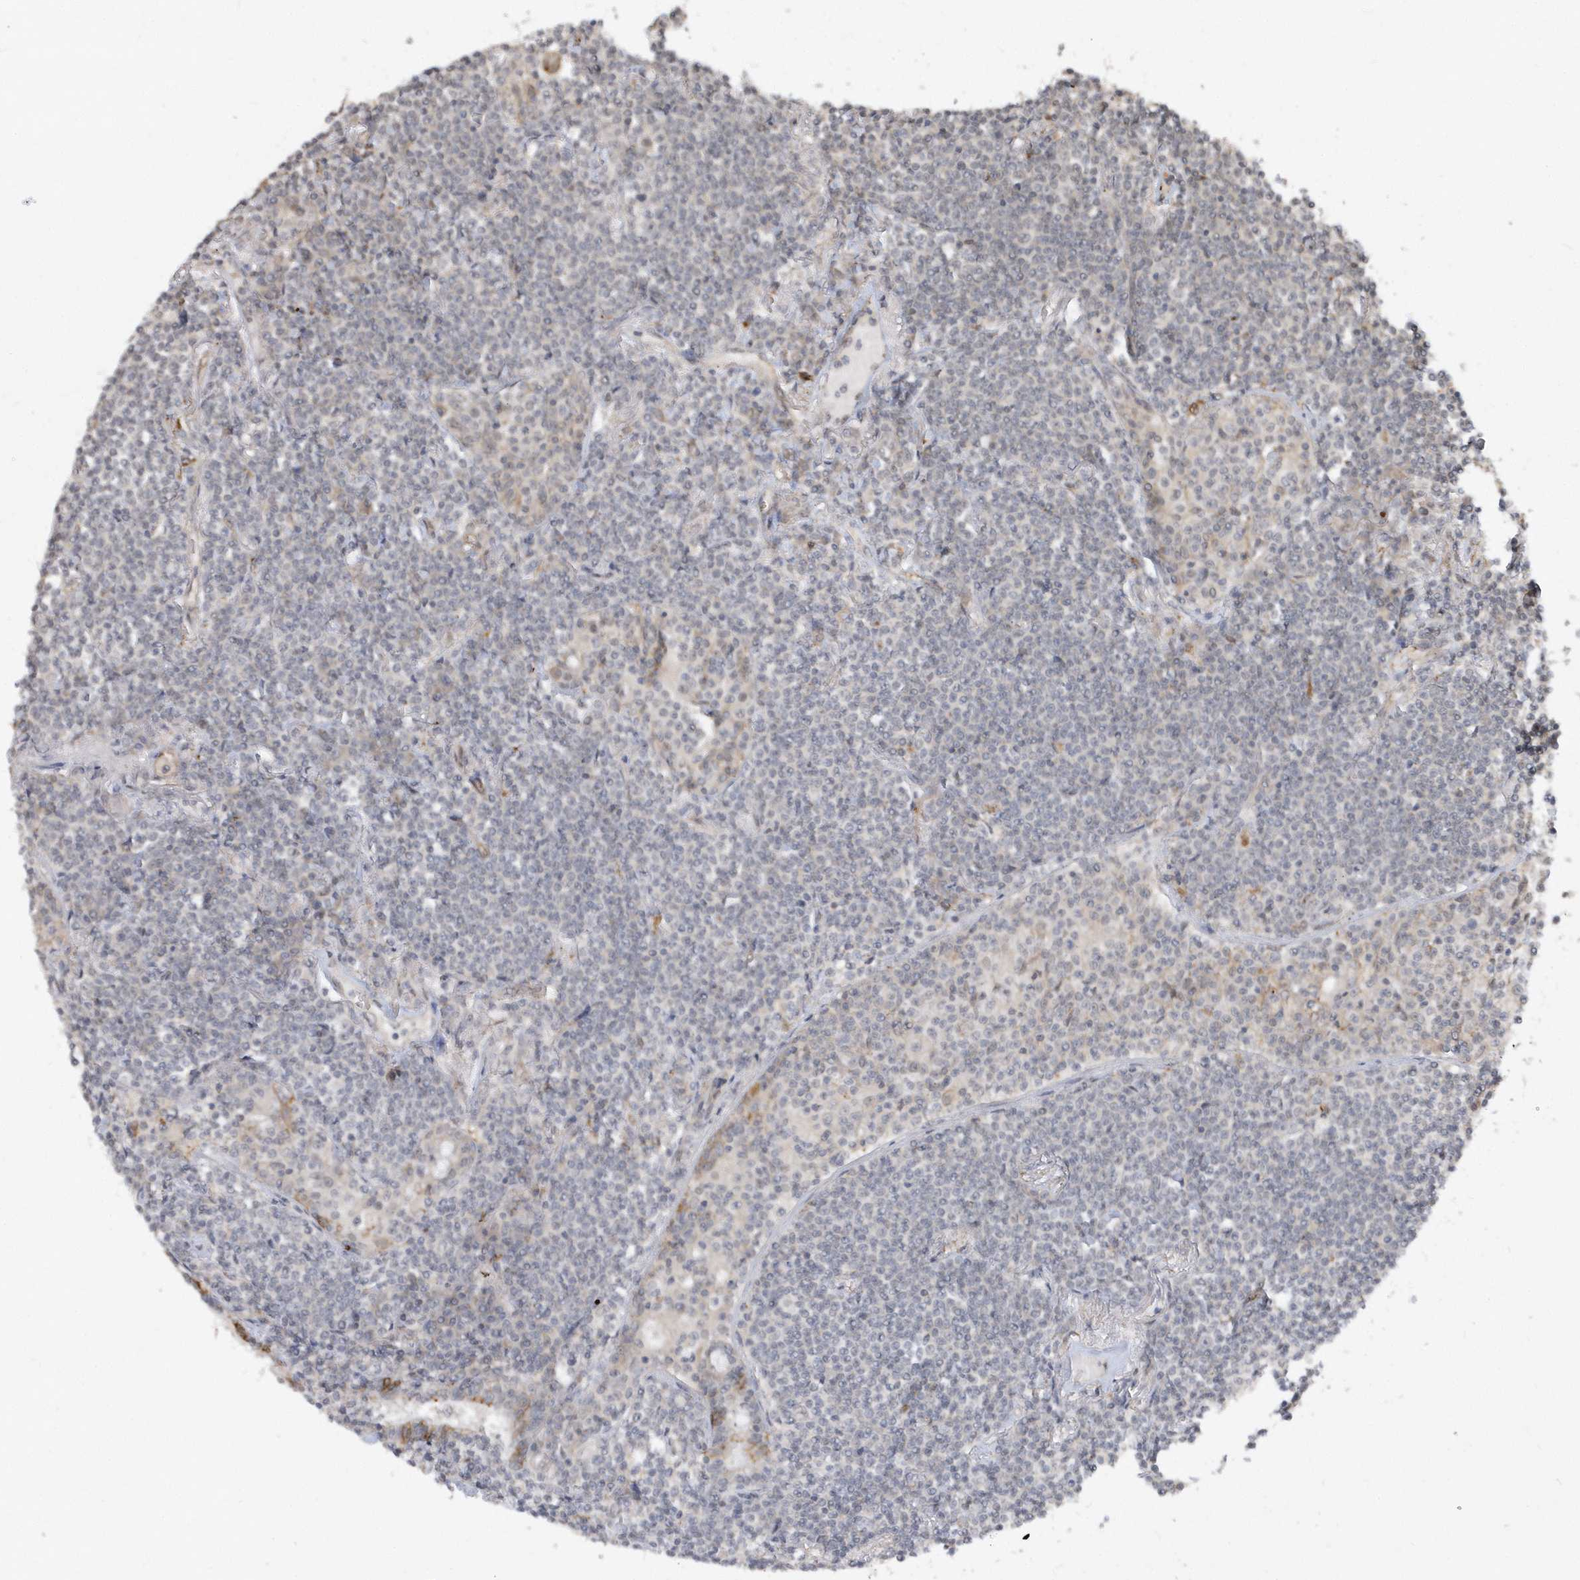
{"staining": {"intensity": "negative", "quantity": "none", "location": "none"}, "tissue": "lymphoma", "cell_type": "Tumor cells", "image_type": "cancer", "snomed": [{"axis": "morphology", "description": "Malignant lymphoma, non-Hodgkin's type, Low grade"}, {"axis": "topography", "description": "Lung"}], "caption": "Immunohistochemistry of low-grade malignant lymphoma, non-Hodgkin's type exhibits no positivity in tumor cells.", "gene": "CRIP3", "patient": {"sex": "female", "age": 71}}